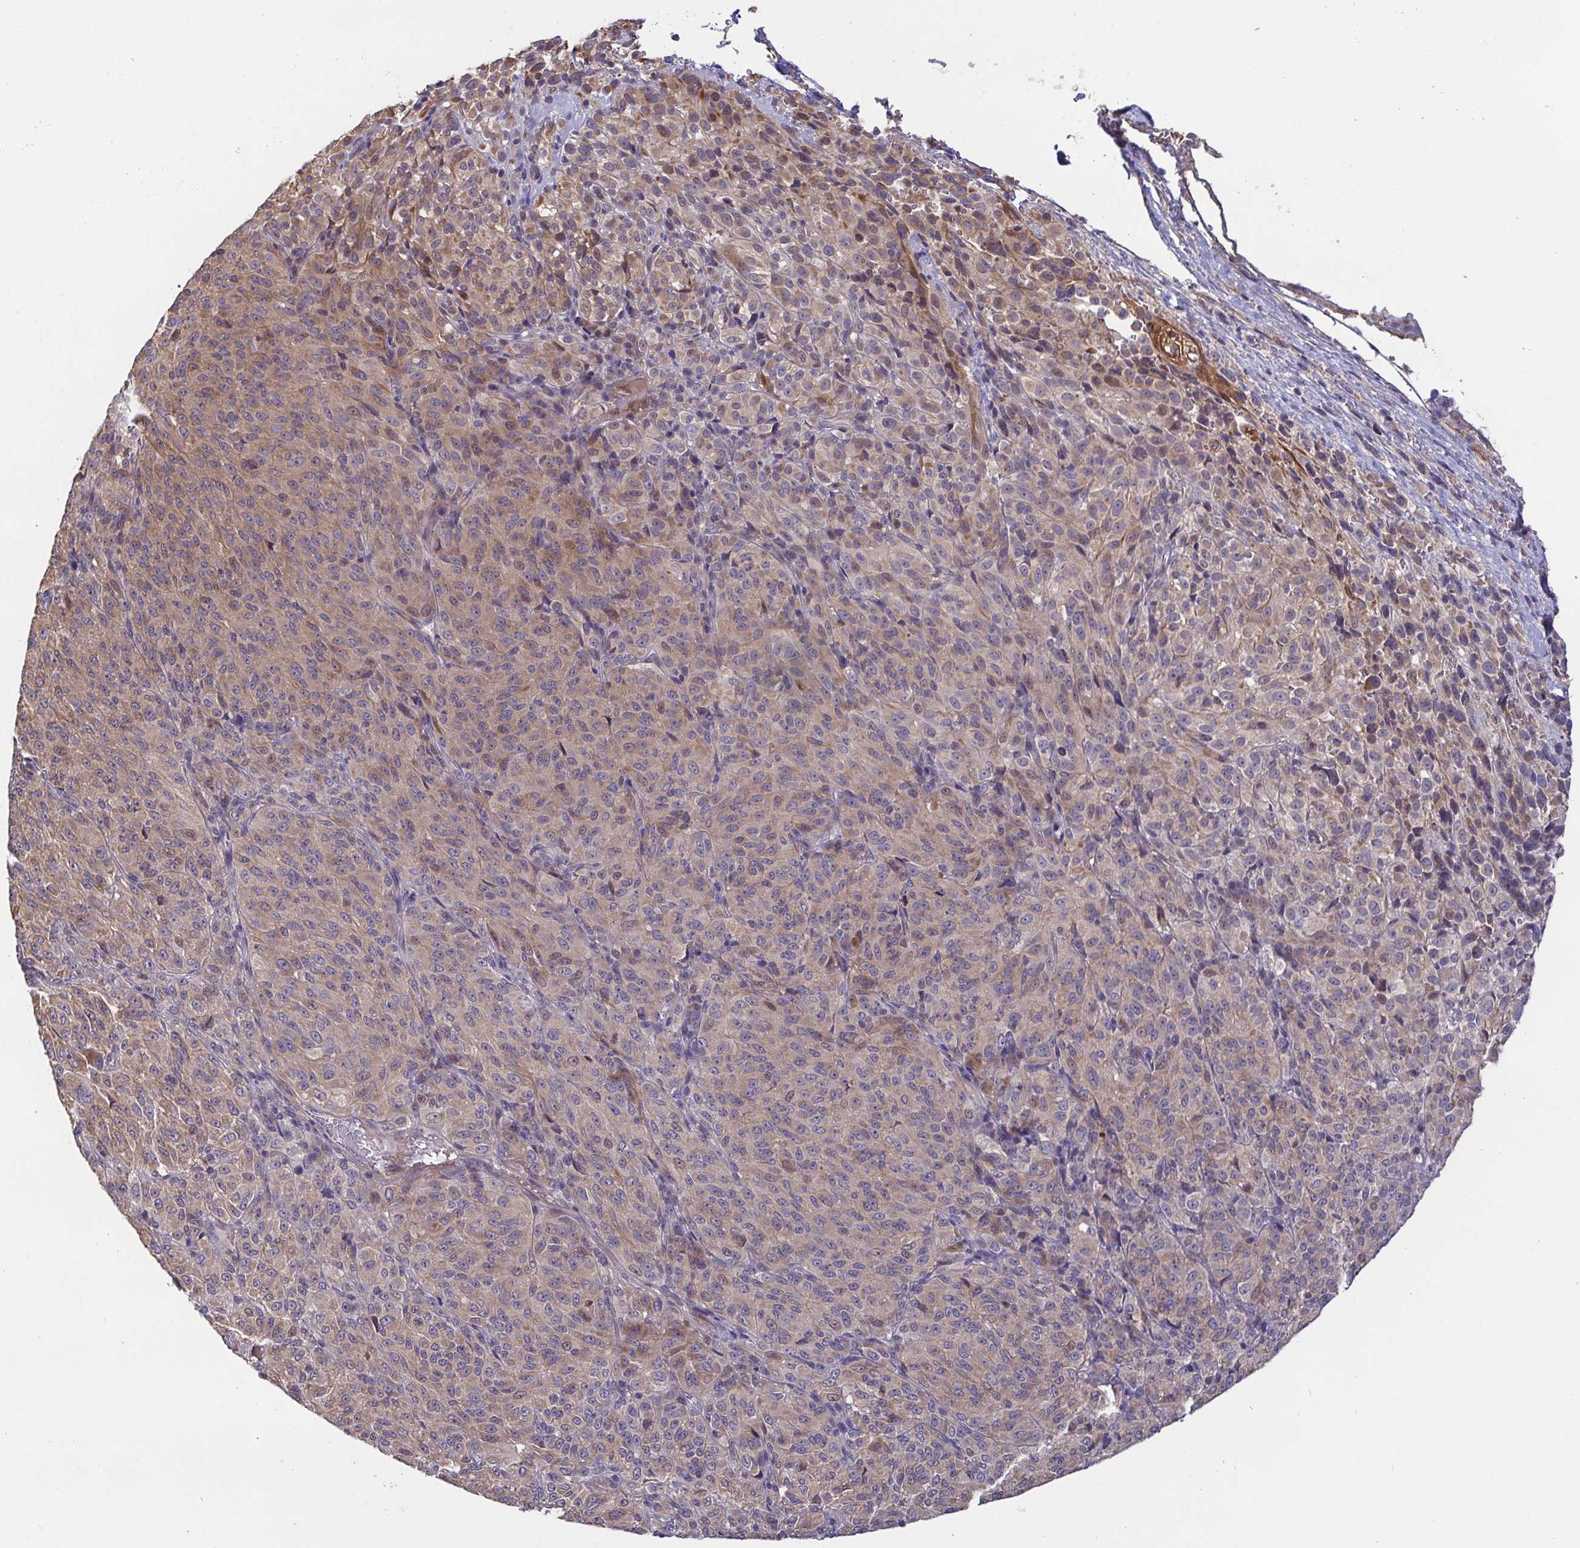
{"staining": {"intensity": "weak", "quantity": "25%-75%", "location": "cytoplasmic/membranous"}, "tissue": "melanoma", "cell_type": "Tumor cells", "image_type": "cancer", "snomed": [{"axis": "morphology", "description": "Malignant melanoma, Metastatic site"}, {"axis": "topography", "description": "Brain"}], "caption": "Melanoma stained with a protein marker shows weak staining in tumor cells.", "gene": "OSBPL7", "patient": {"sex": "female", "age": 56}}